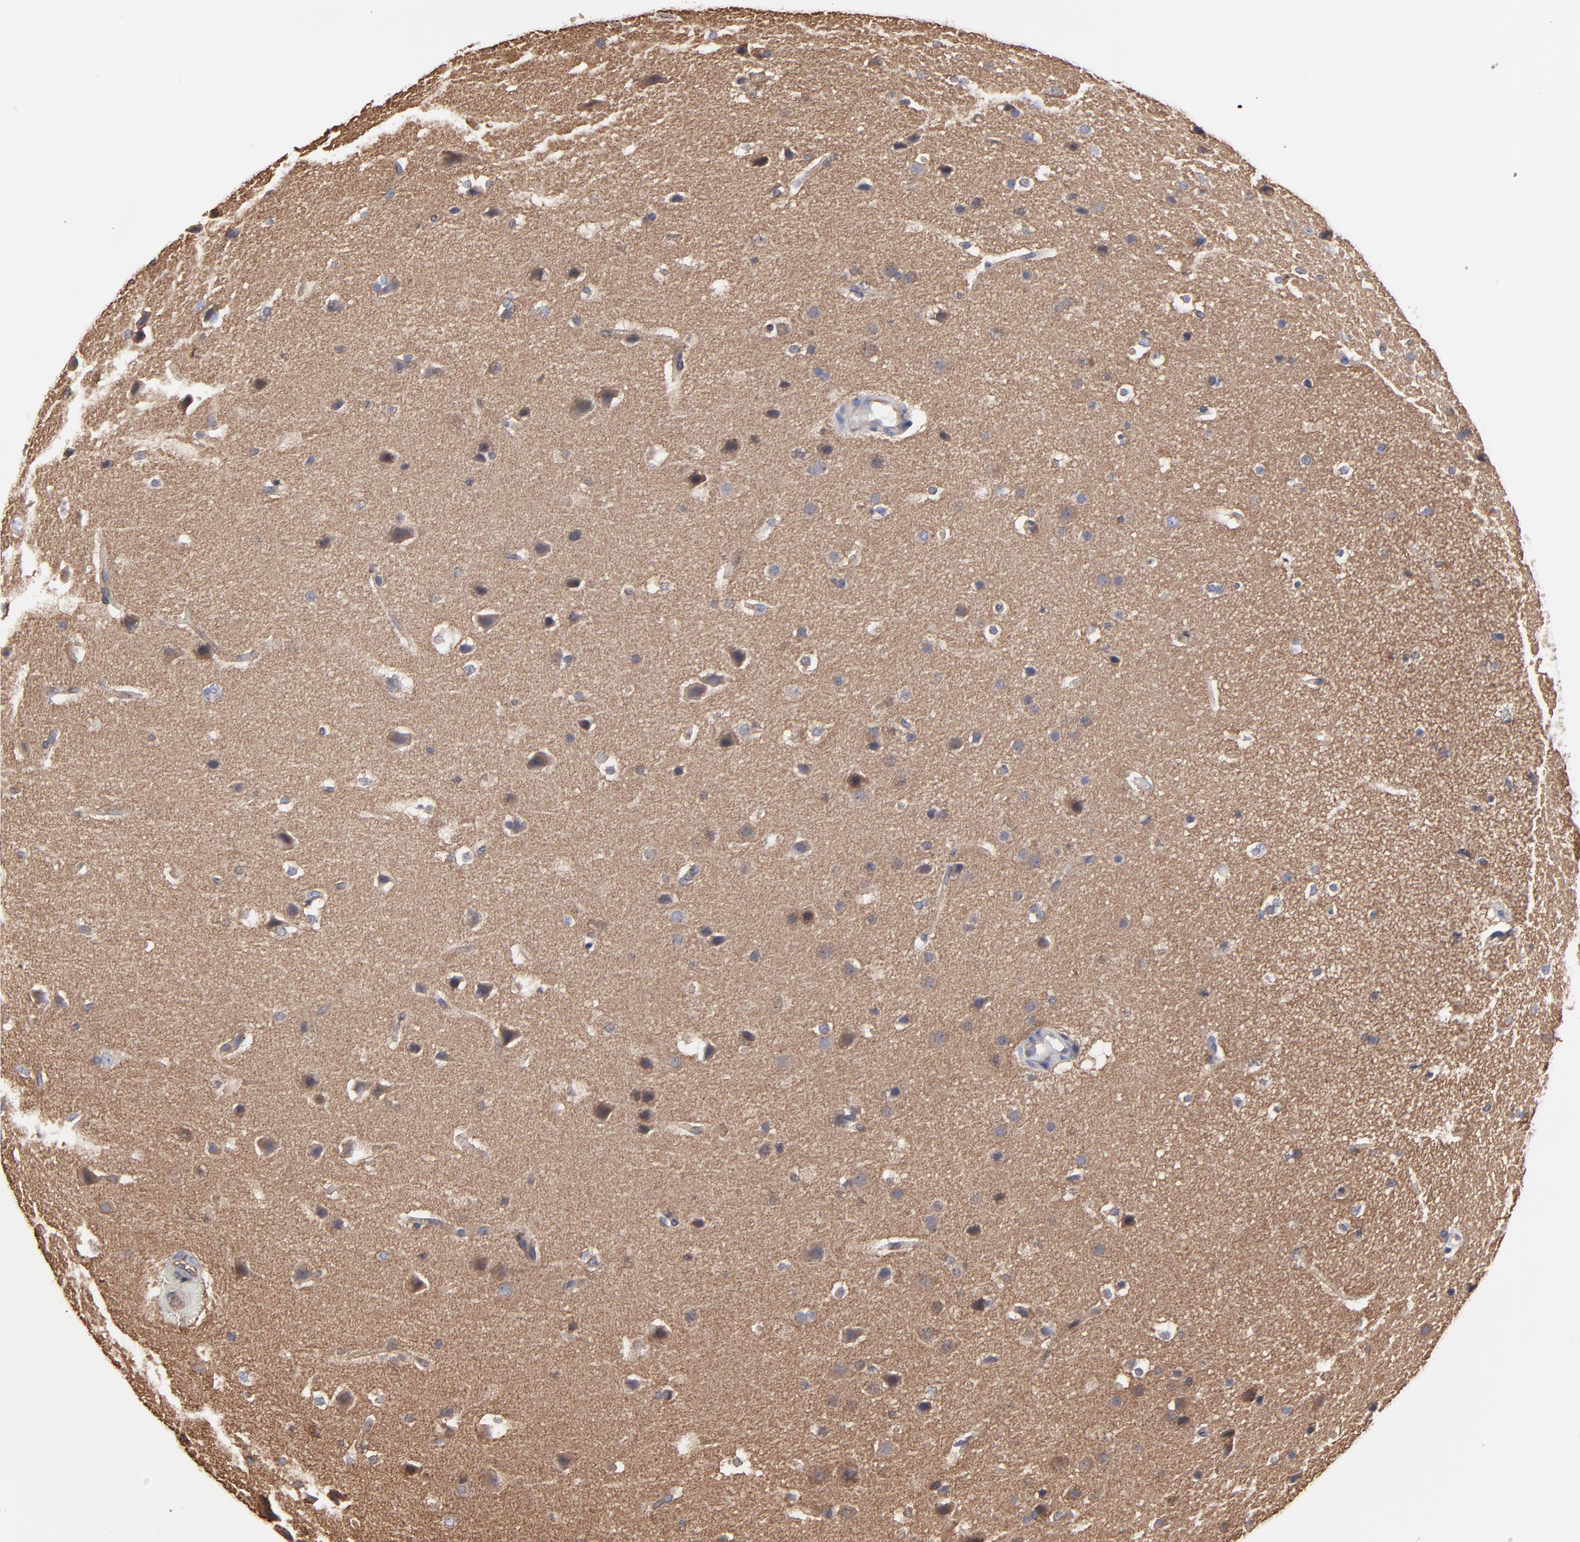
{"staining": {"intensity": "moderate", "quantity": "<25%", "location": "cytoplasmic/membranous"}, "tissue": "glioma", "cell_type": "Tumor cells", "image_type": "cancer", "snomed": [{"axis": "morphology", "description": "Glioma, malignant, Low grade"}, {"axis": "topography", "description": "Cerebral cortex"}], "caption": "Immunohistochemical staining of human malignant low-grade glioma reveals low levels of moderate cytoplasmic/membranous protein expression in about <25% of tumor cells.", "gene": "ARMT1", "patient": {"sex": "female", "age": 47}}